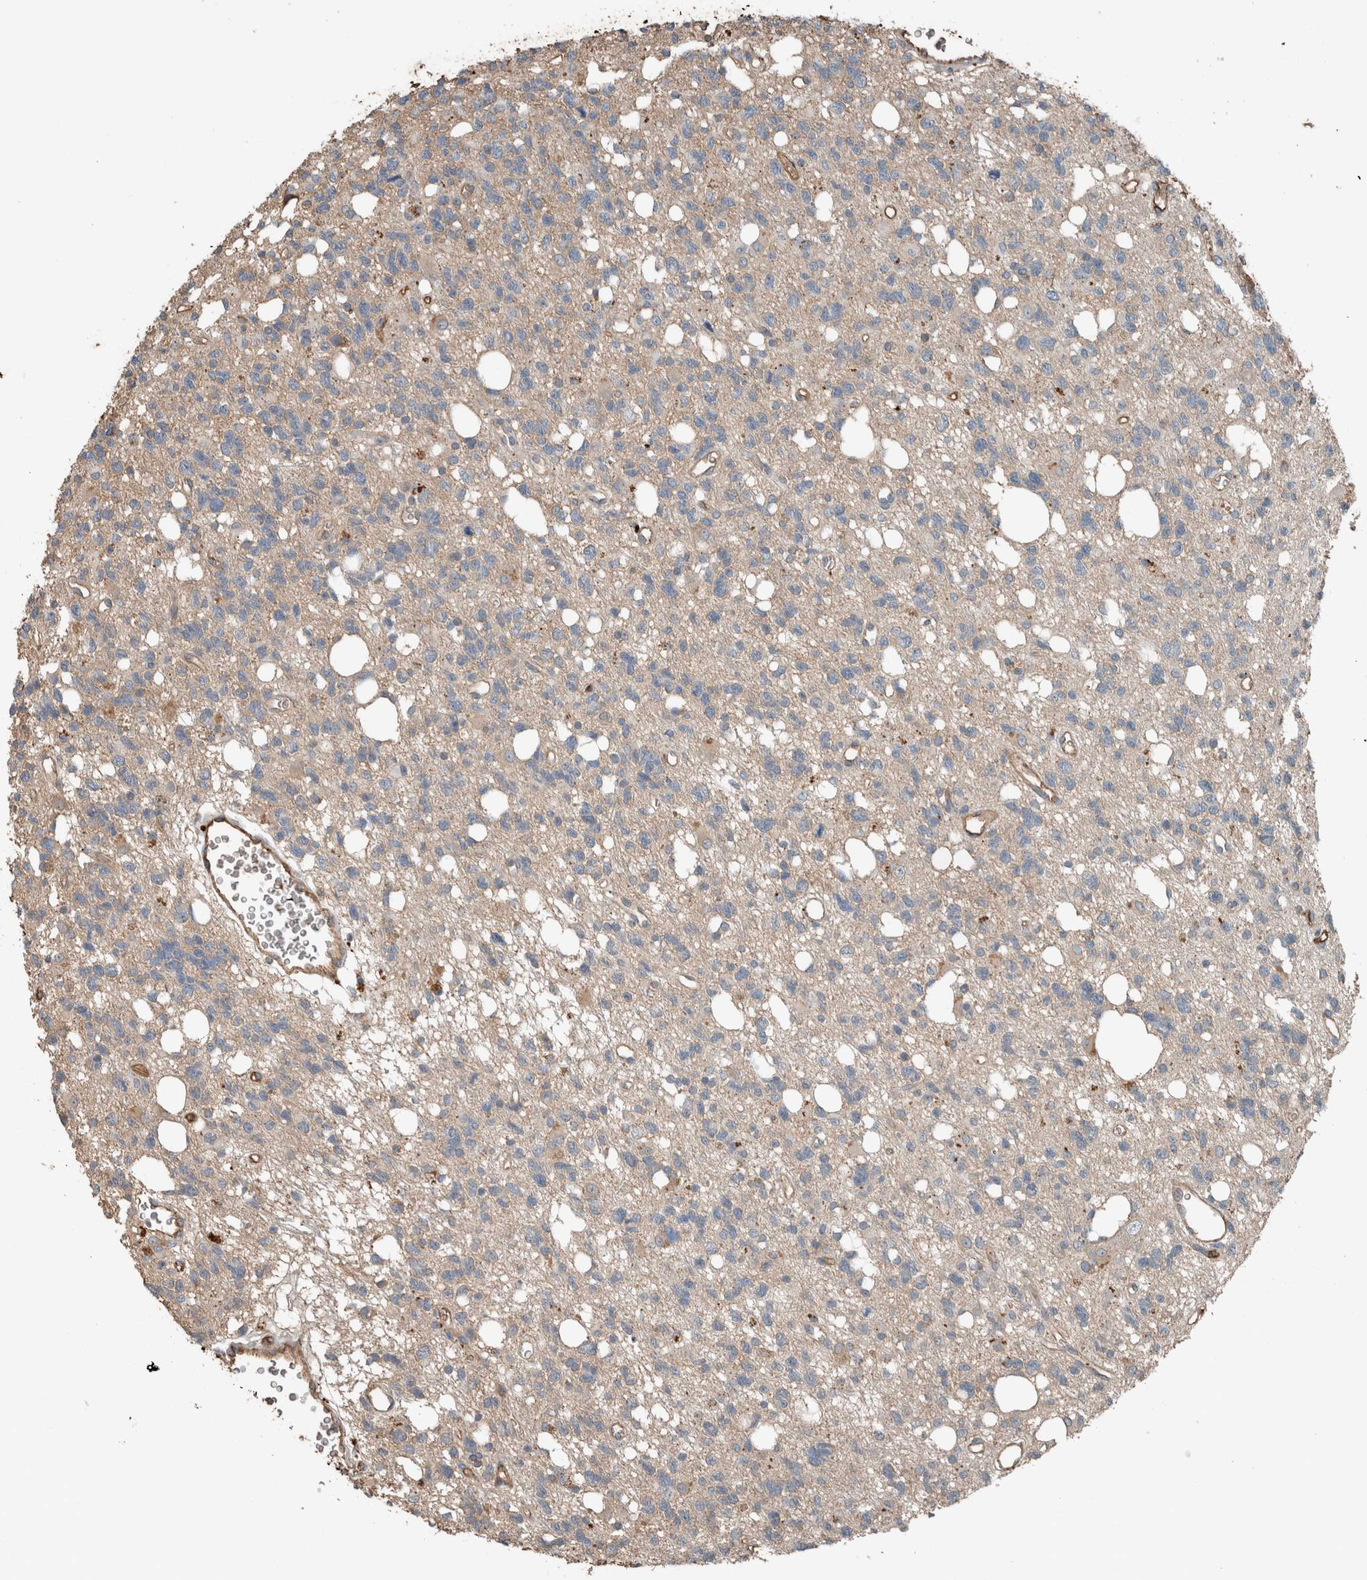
{"staining": {"intensity": "negative", "quantity": "none", "location": "none"}, "tissue": "glioma", "cell_type": "Tumor cells", "image_type": "cancer", "snomed": [{"axis": "morphology", "description": "Glioma, malignant, High grade"}, {"axis": "topography", "description": "Brain"}], "caption": "This image is of glioma stained with immunohistochemistry (IHC) to label a protein in brown with the nuclei are counter-stained blue. There is no staining in tumor cells.", "gene": "USP34", "patient": {"sex": "female", "age": 62}}